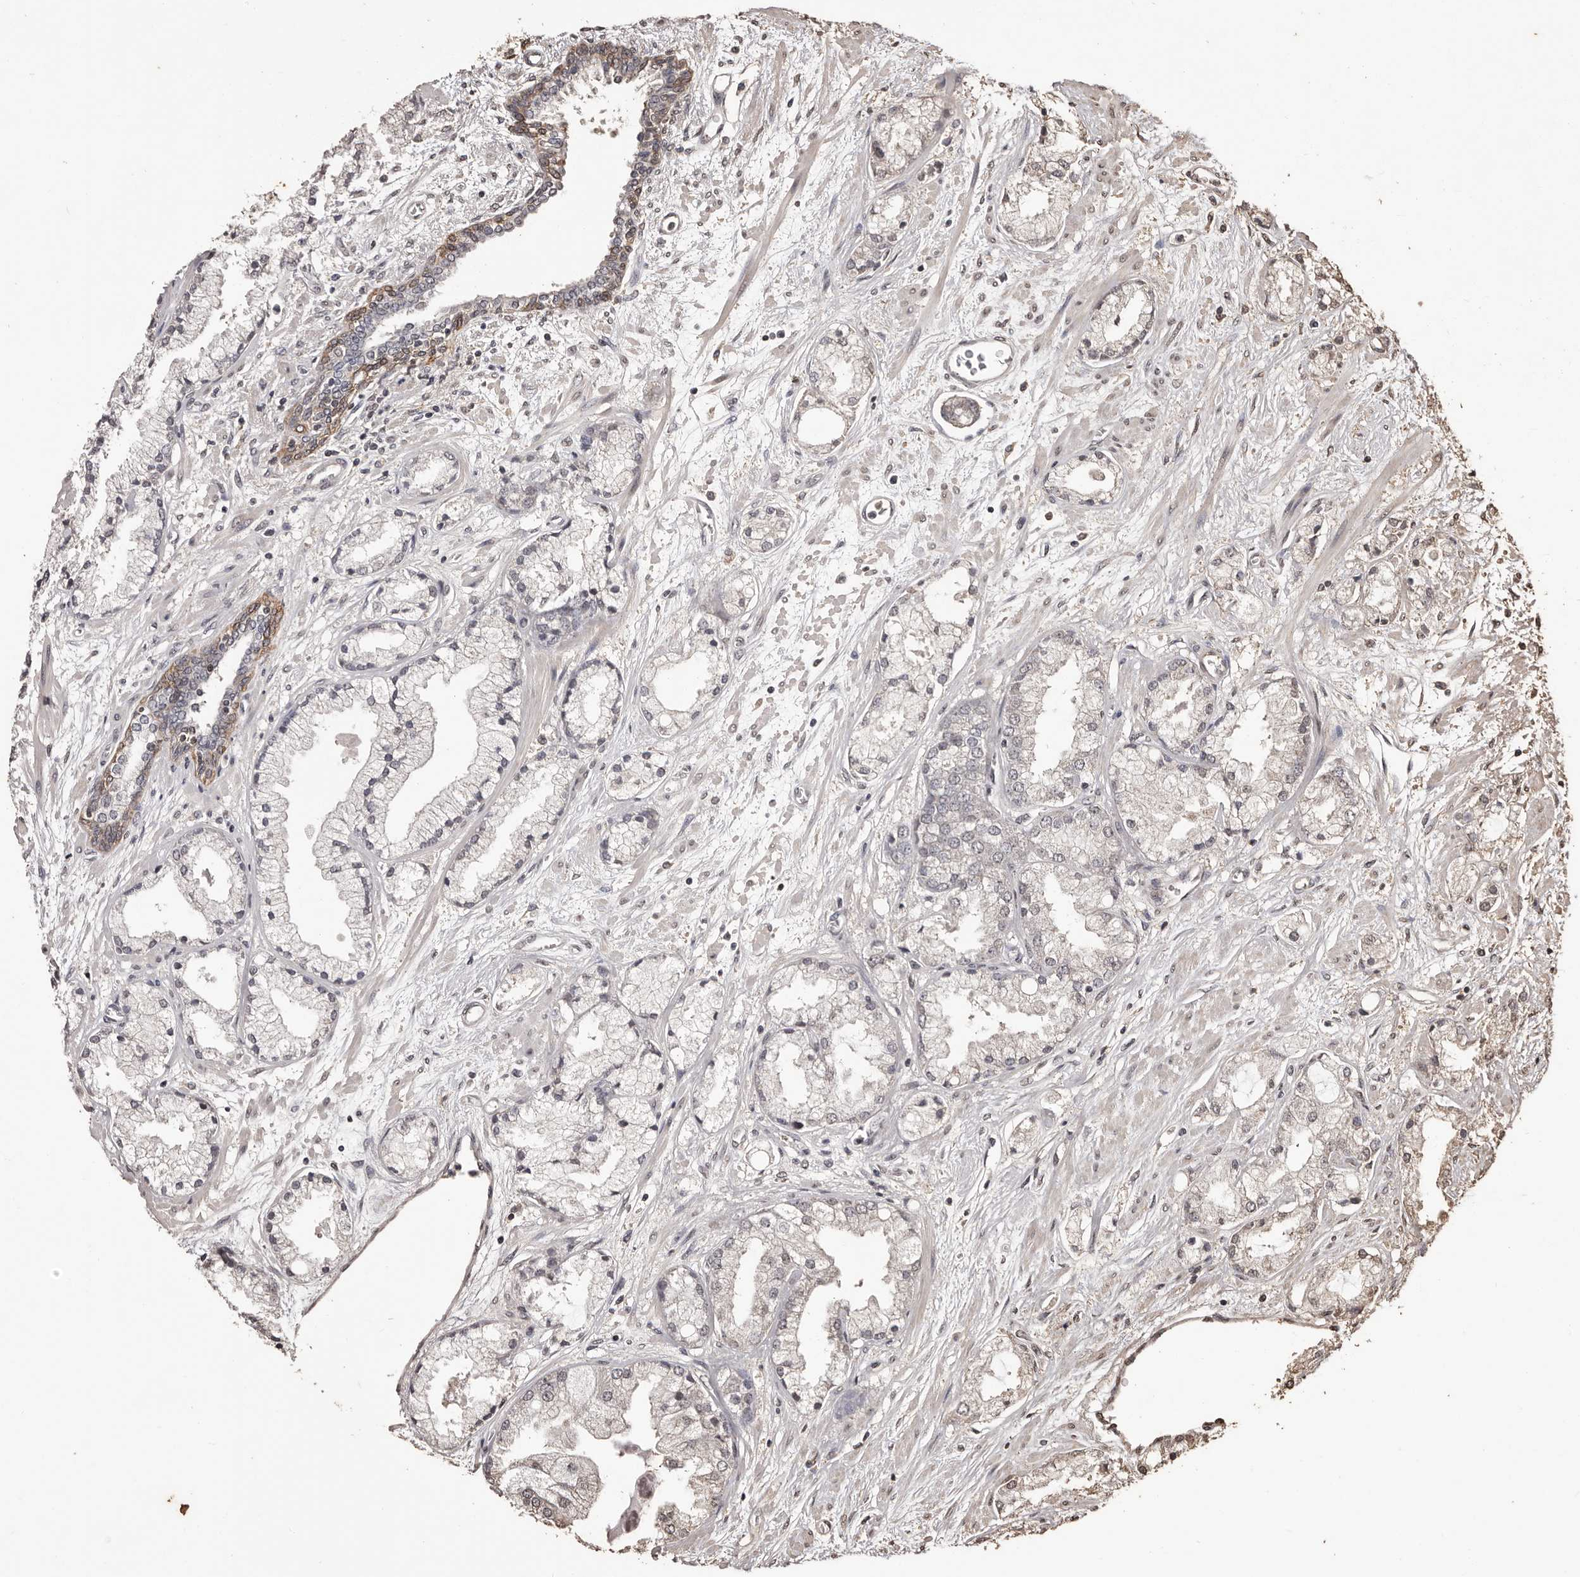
{"staining": {"intensity": "negative", "quantity": "none", "location": "none"}, "tissue": "prostate cancer", "cell_type": "Tumor cells", "image_type": "cancer", "snomed": [{"axis": "morphology", "description": "Adenocarcinoma, High grade"}, {"axis": "topography", "description": "Prostate"}], "caption": "IHC of prostate cancer displays no staining in tumor cells. (Brightfield microscopy of DAB IHC at high magnification).", "gene": "NAV1", "patient": {"sex": "male", "age": 50}}